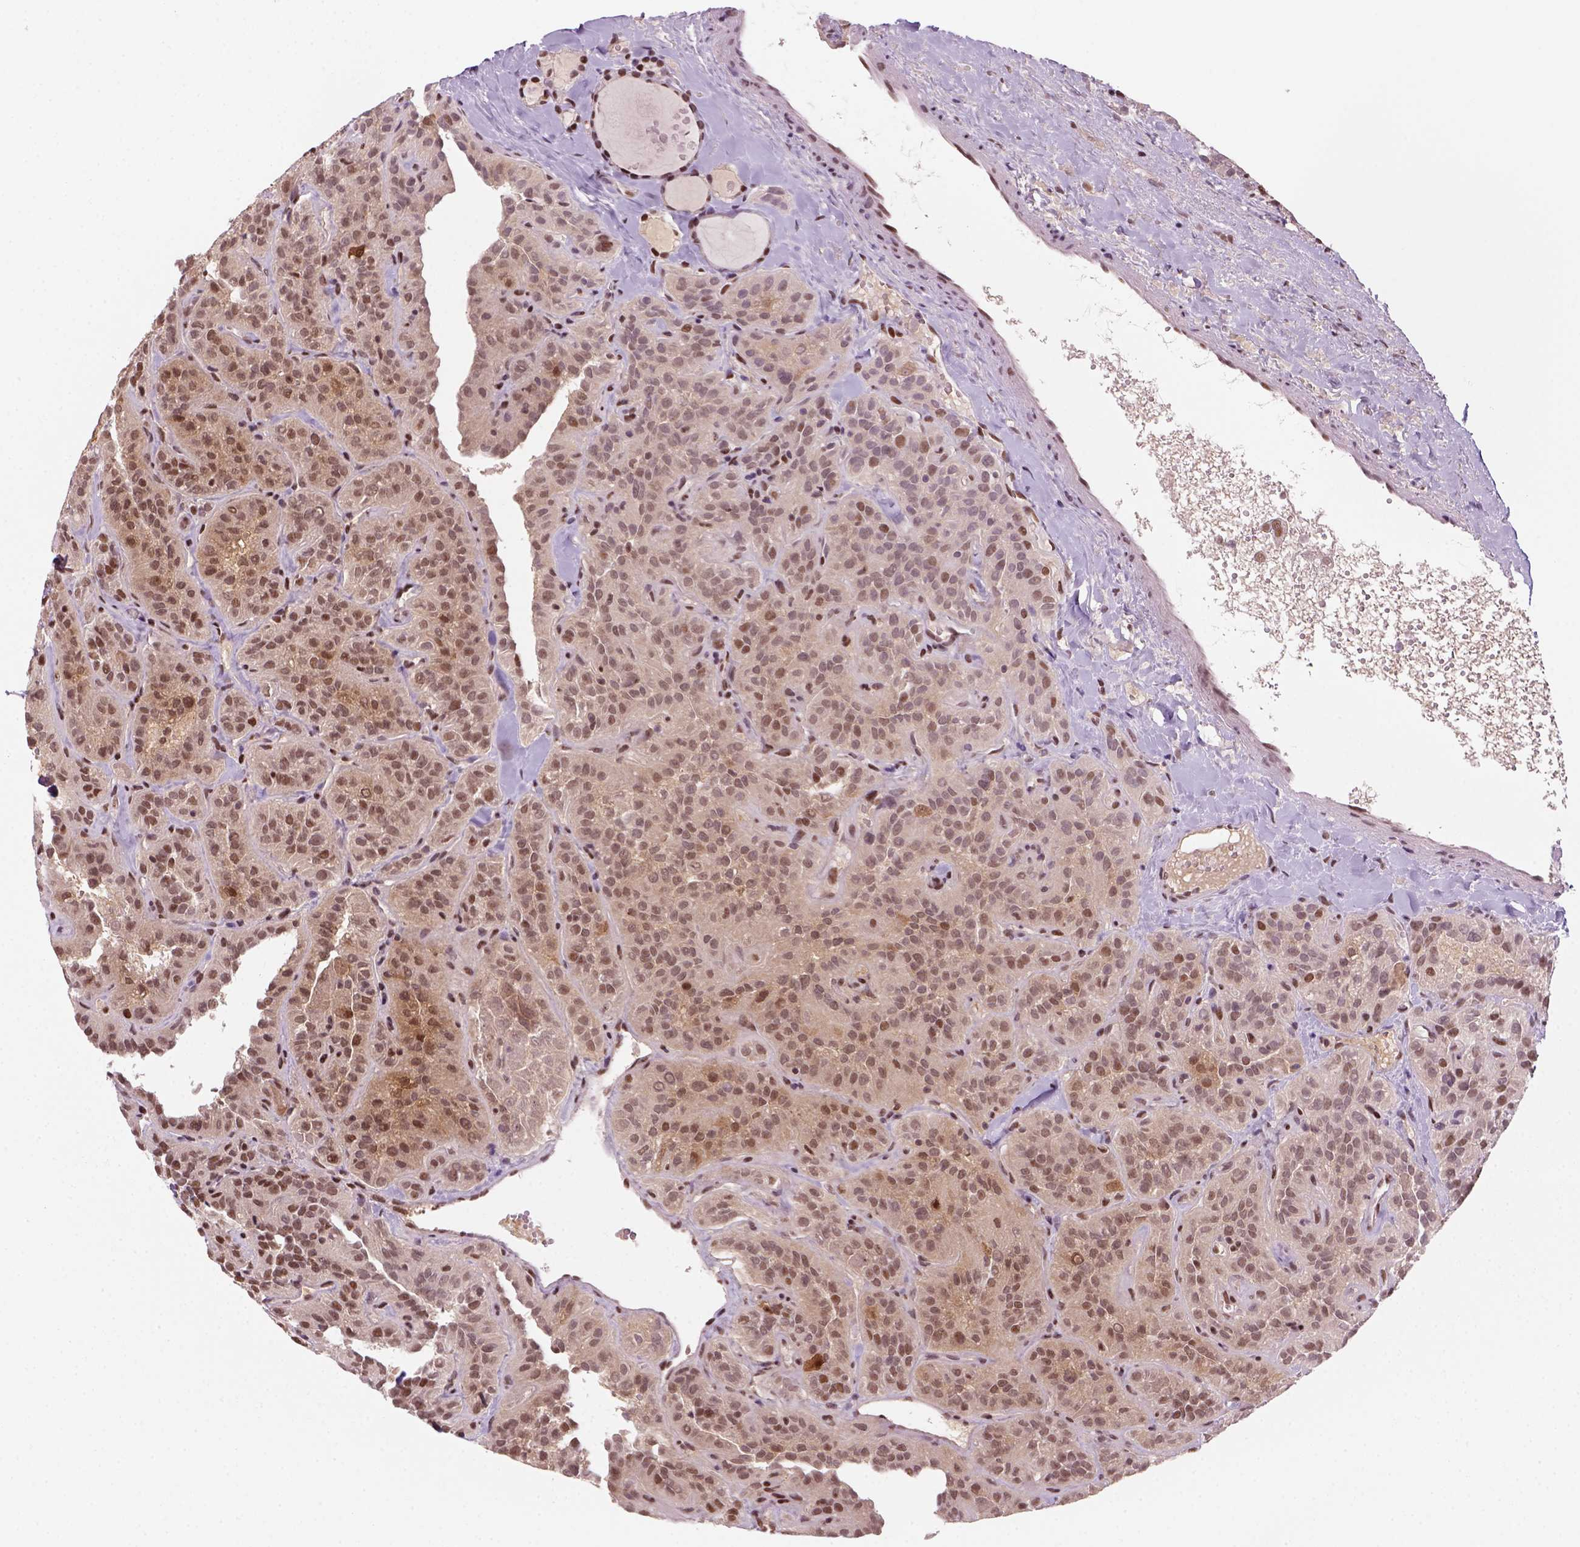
{"staining": {"intensity": "moderate", "quantity": ">75%", "location": "cytoplasmic/membranous,nuclear"}, "tissue": "thyroid cancer", "cell_type": "Tumor cells", "image_type": "cancer", "snomed": [{"axis": "morphology", "description": "Papillary adenocarcinoma, NOS"}, {"axis": "topography", "description": "Thyroid gland"}], "caption": "Thyroid cancer stained with a brown dye displays moderate cytoplasmic/membranous and nuclear positive staining in about >75% of tumor cells.", "gene": "GOT1", "patient": {"sex": "female", "age": 45}}